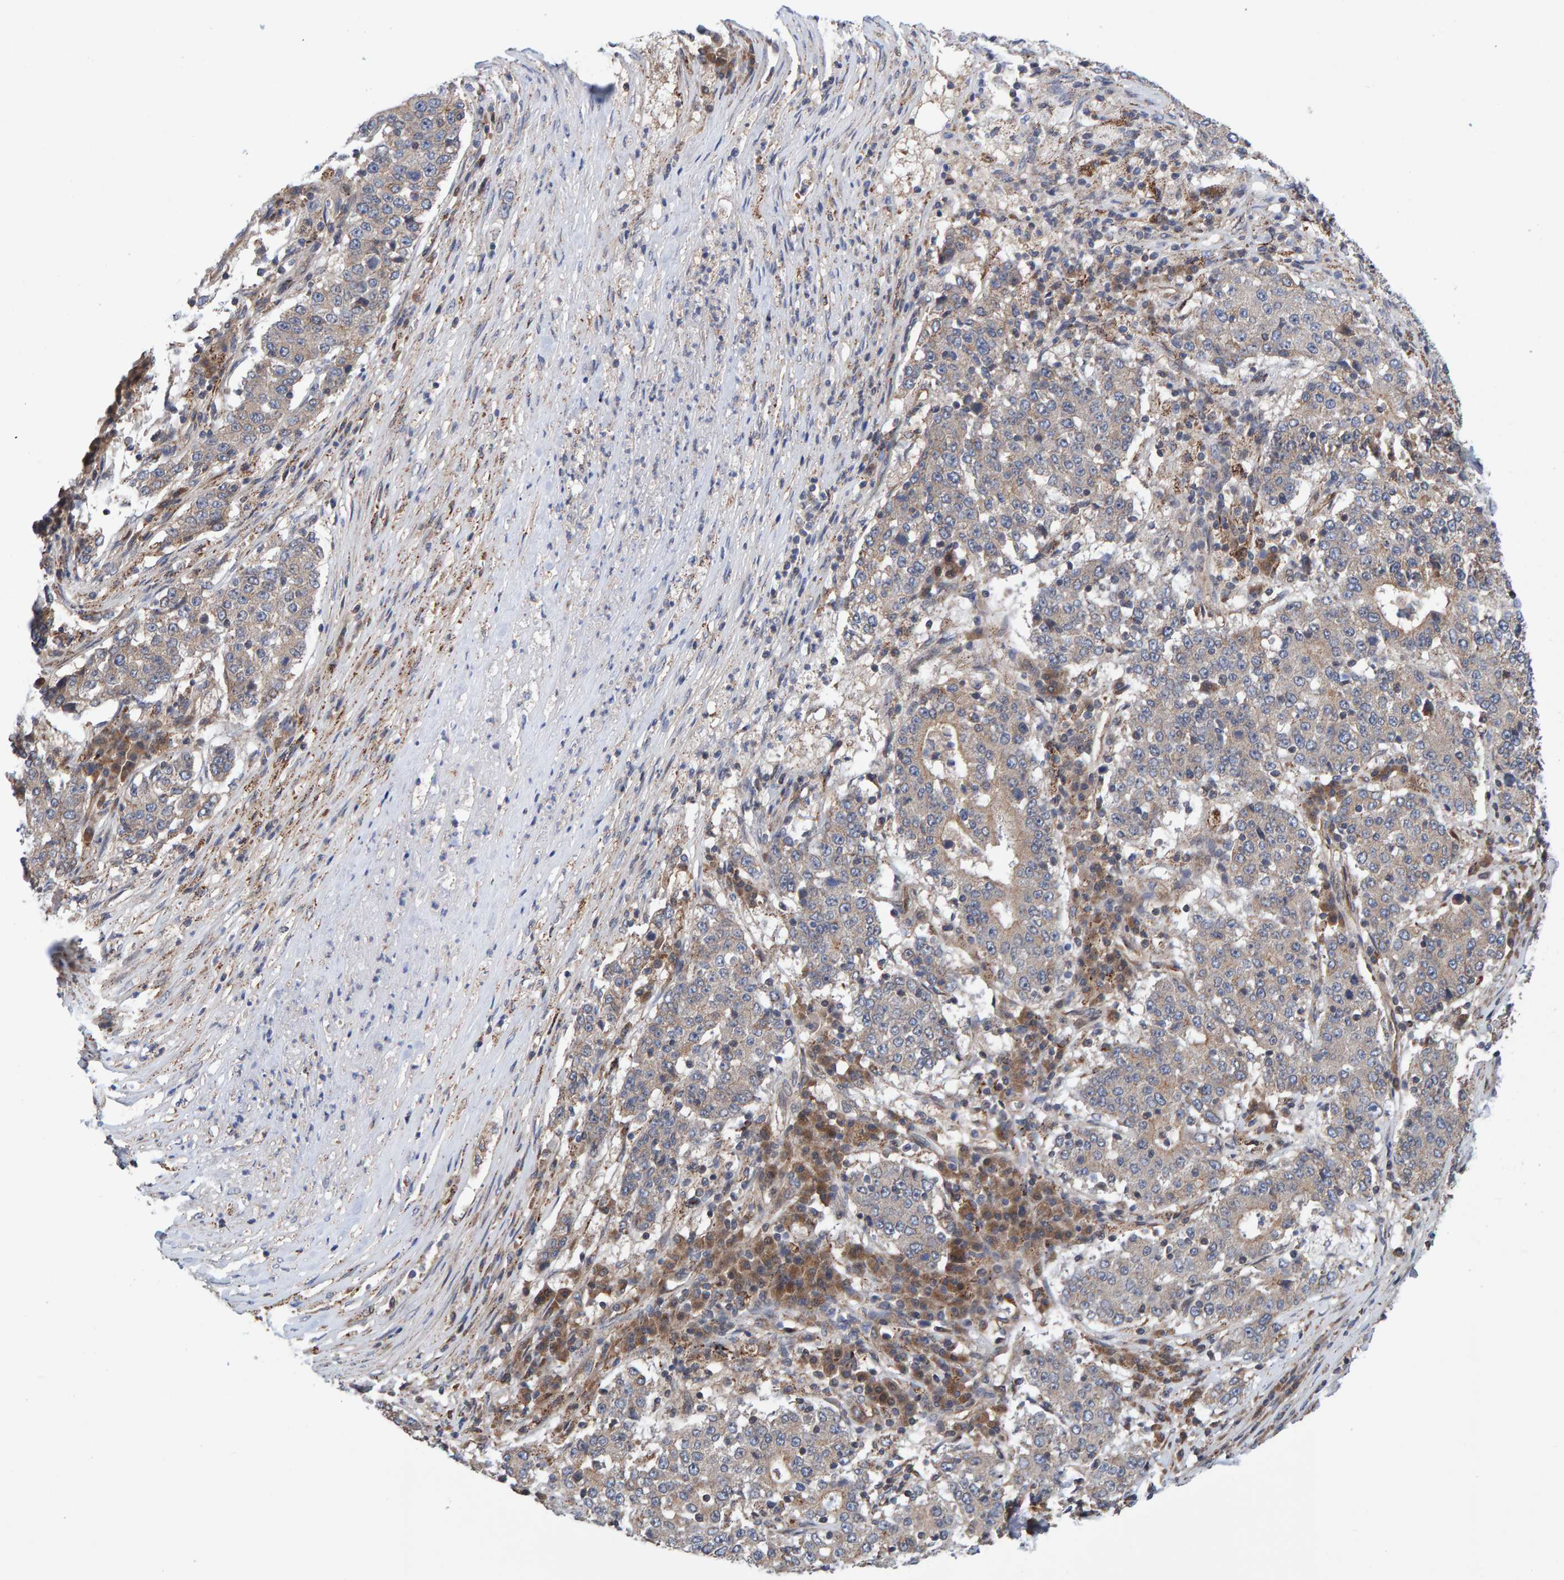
{"staining": {"intensity": "weak", "quantity": "<25%", "location": "cytoplasmic/membranous"}, "tissue": "stomach cancer", "cell_type": "Tumor cells", "image_type": "cancer", "snomed": [{"axis": "morphology", "description": "Adenocarcinoma, NOS"}, {"axis": "topography", "description": "Stomach"}], "caption": "Protein analysis of stomach cancer (adenocarcinoma) shows no significant staining in tumor cells.", "gene": "SCRN2", "patient": {"sex": "male", "age": 59}}